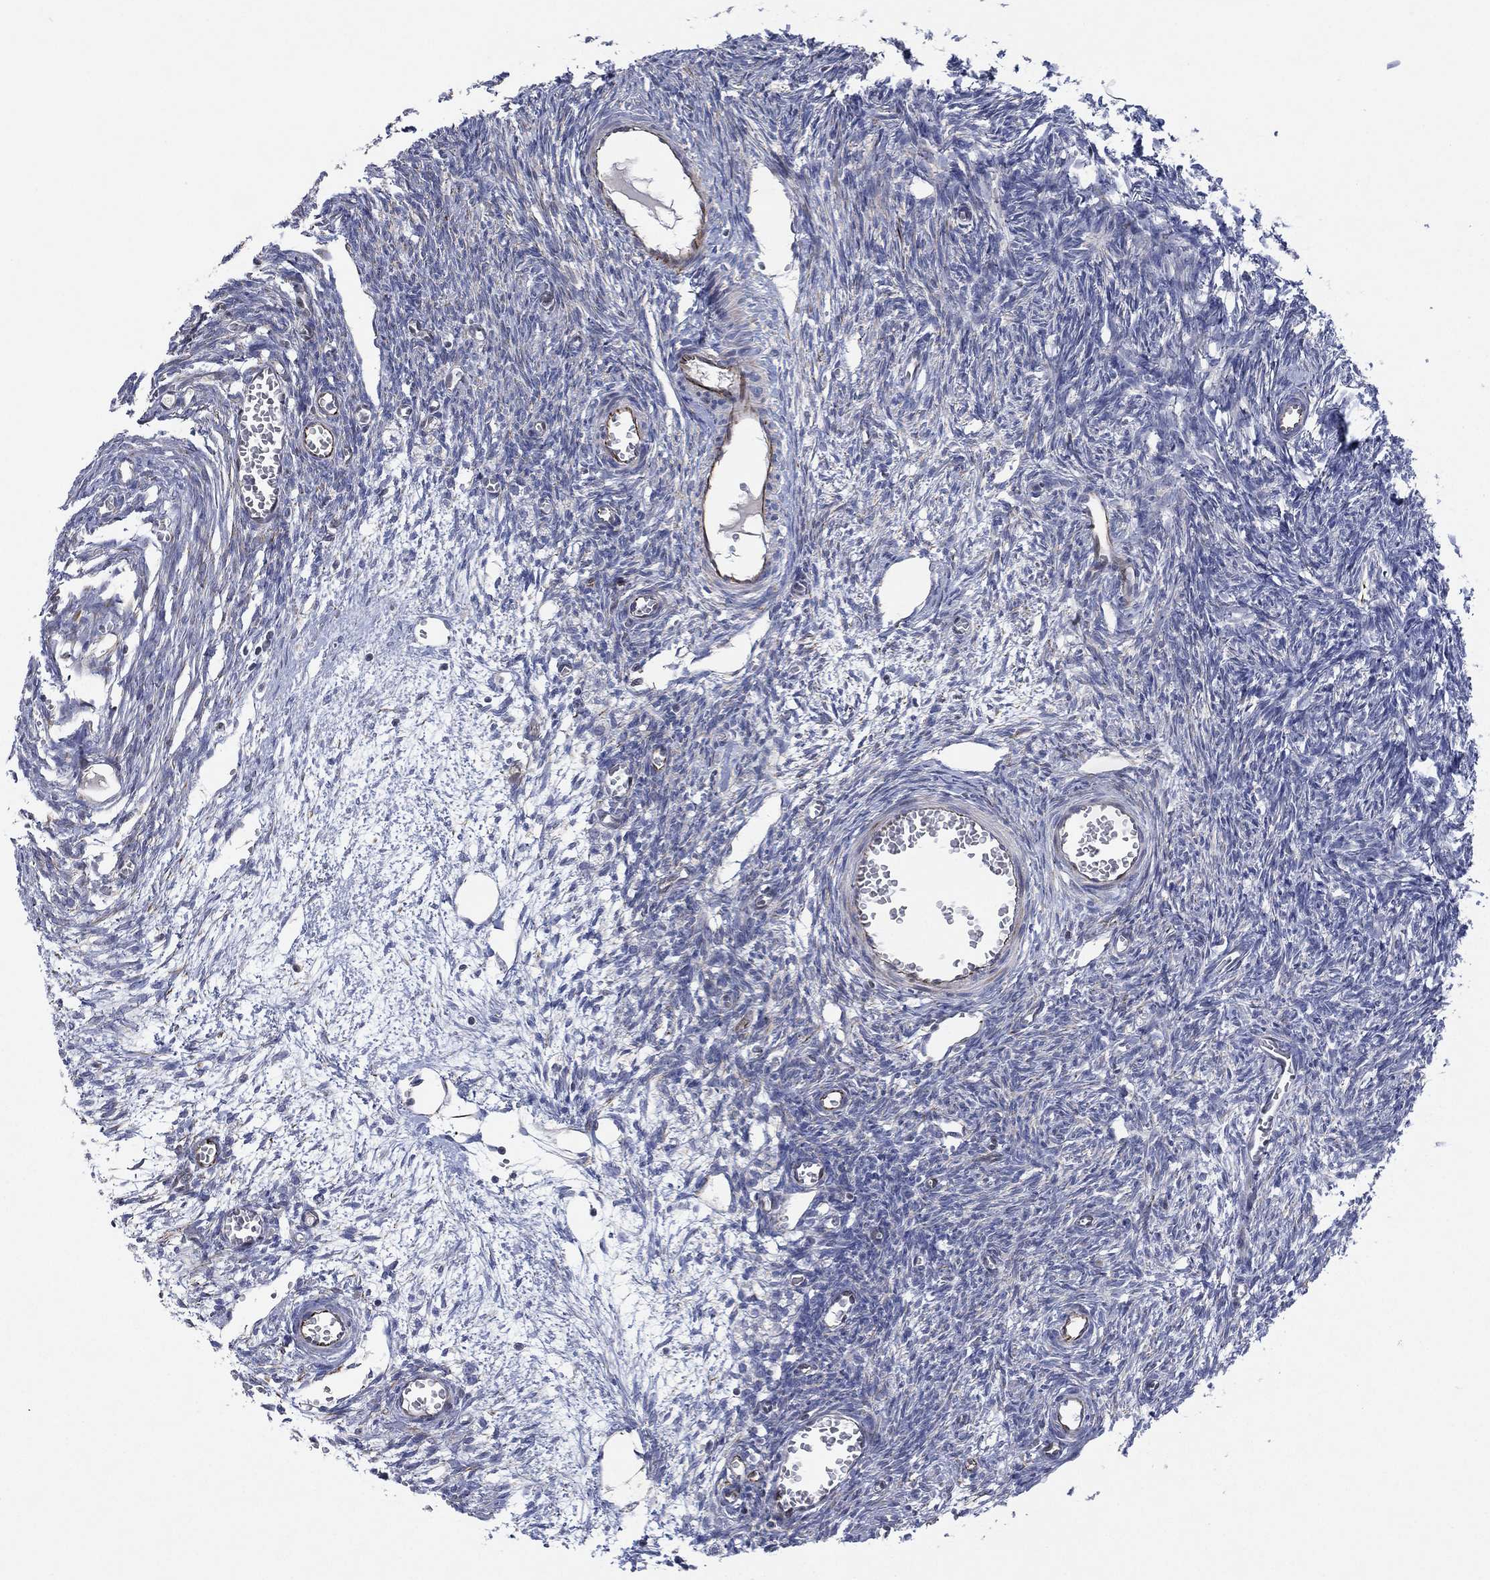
{"staining": {"intensity": "negative", "quantity": "none", "location": "none"}, "tissue": "ovary", "cell_type": "Ovarian stroma cells", "image_type": "normal", "snomed": [{"axis": "morphology", "description": "Normal tissue, NOS"}, {"axis": "topography", "description": "Ovary"}], "caption": "The image shows no significant expression in ovarian stroma cells of ovary.", "gene": "FLI1", "patient": {"sex": "female", "age": 27}}